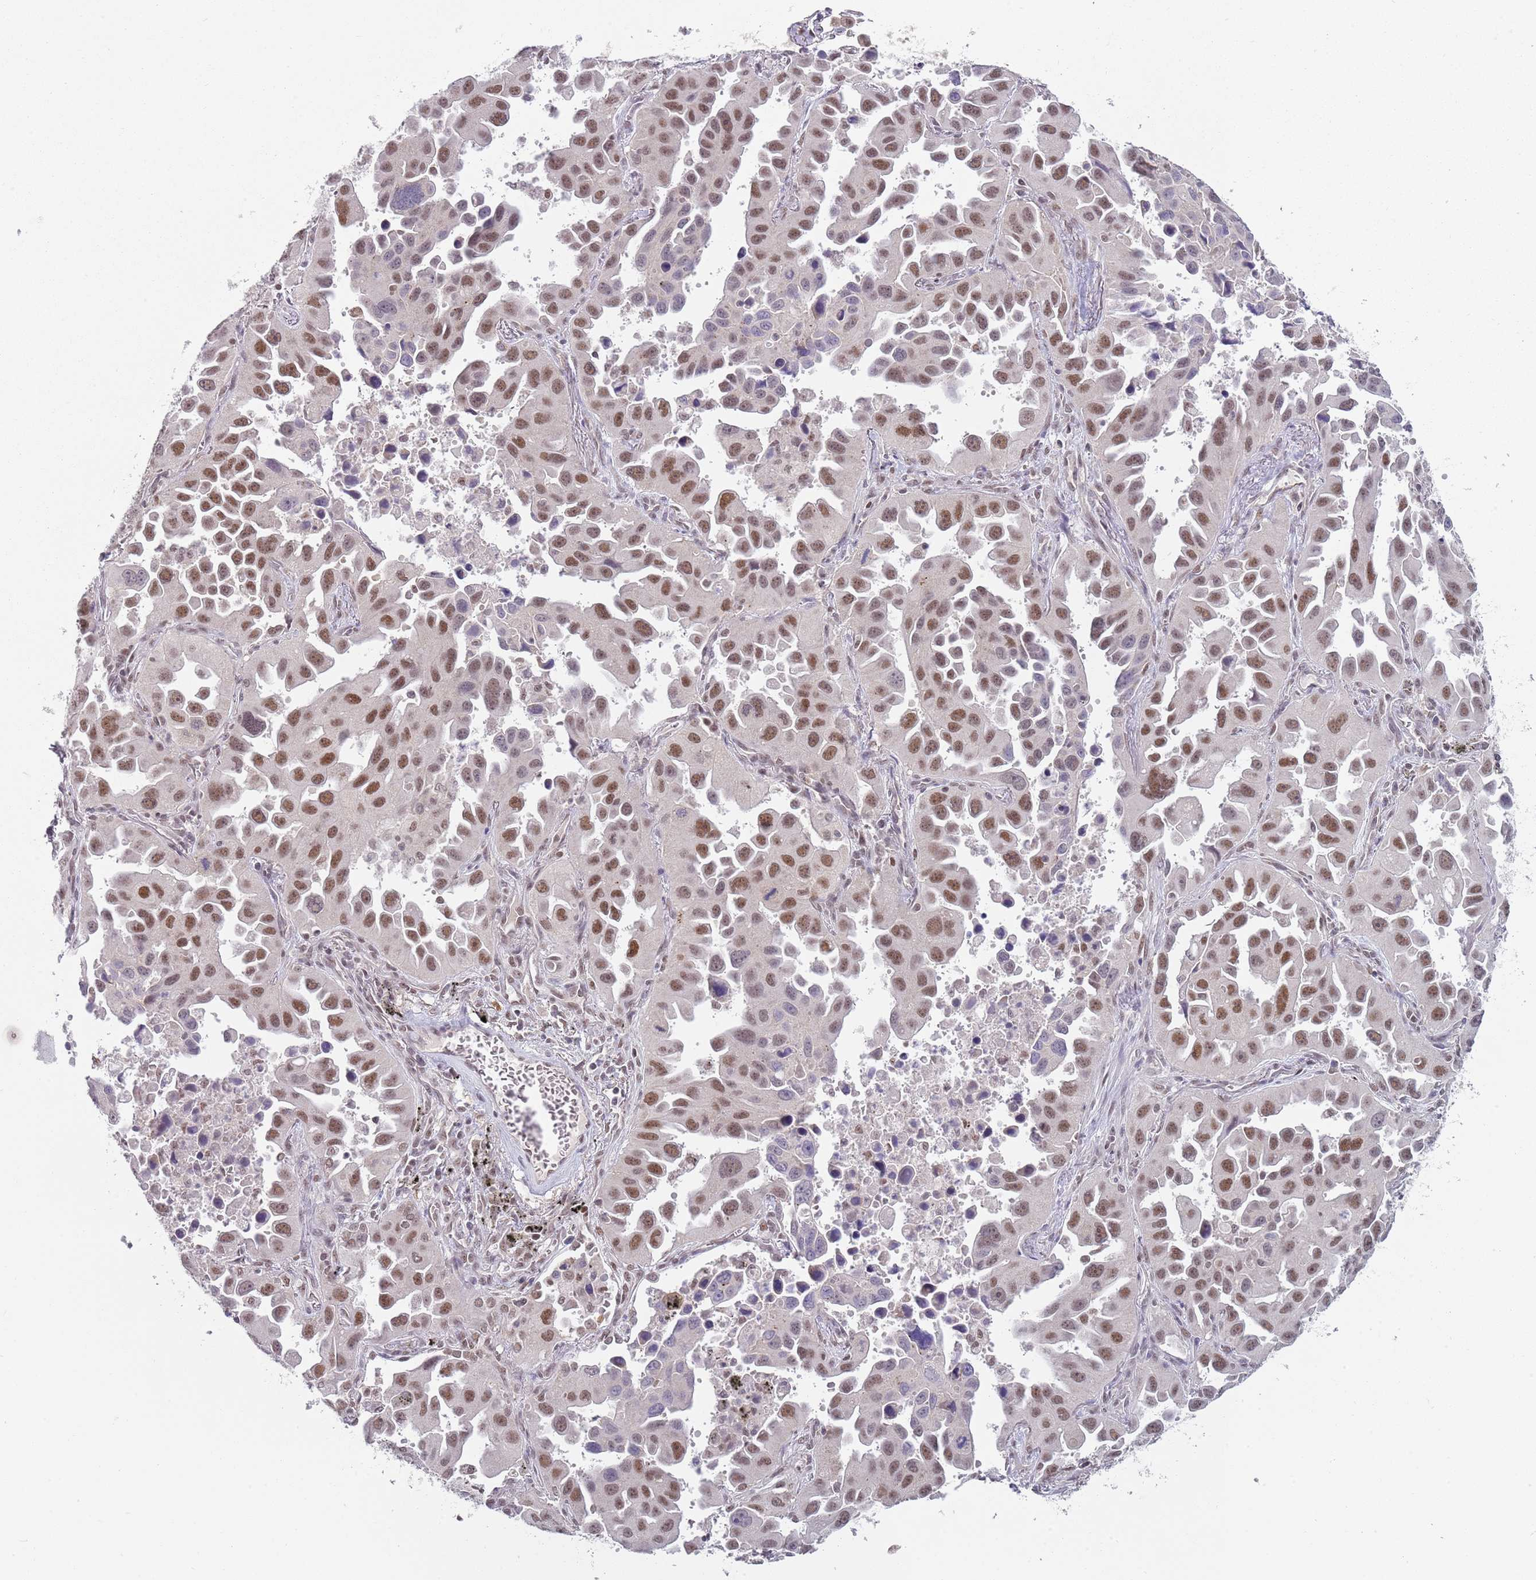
{"staining": {"intensity": "moderate", "quantity": ">75%", "location": "nuclear"}, "tissue": "lung cancer", "cell_type": "Tumor cells", "image_type": "cancer", "snomed": [{"axis": "morphology", "description": "Adenocarcinoma, NOS"}, {"axis": "topography", "description": "Lung"}], "caption": "High-magnification brightfield microscopy of adenocarcinoma (lung) stained with DAB (3,3'-diaminobenzidine) (brown) and counterstained with hematoxylin (blue). tumor cells exhibit moderate nuclear expression is present in approximately>75% of cells.", "gene": "SMARCAL1", "patient": {"sex": "male", "age": 66}}